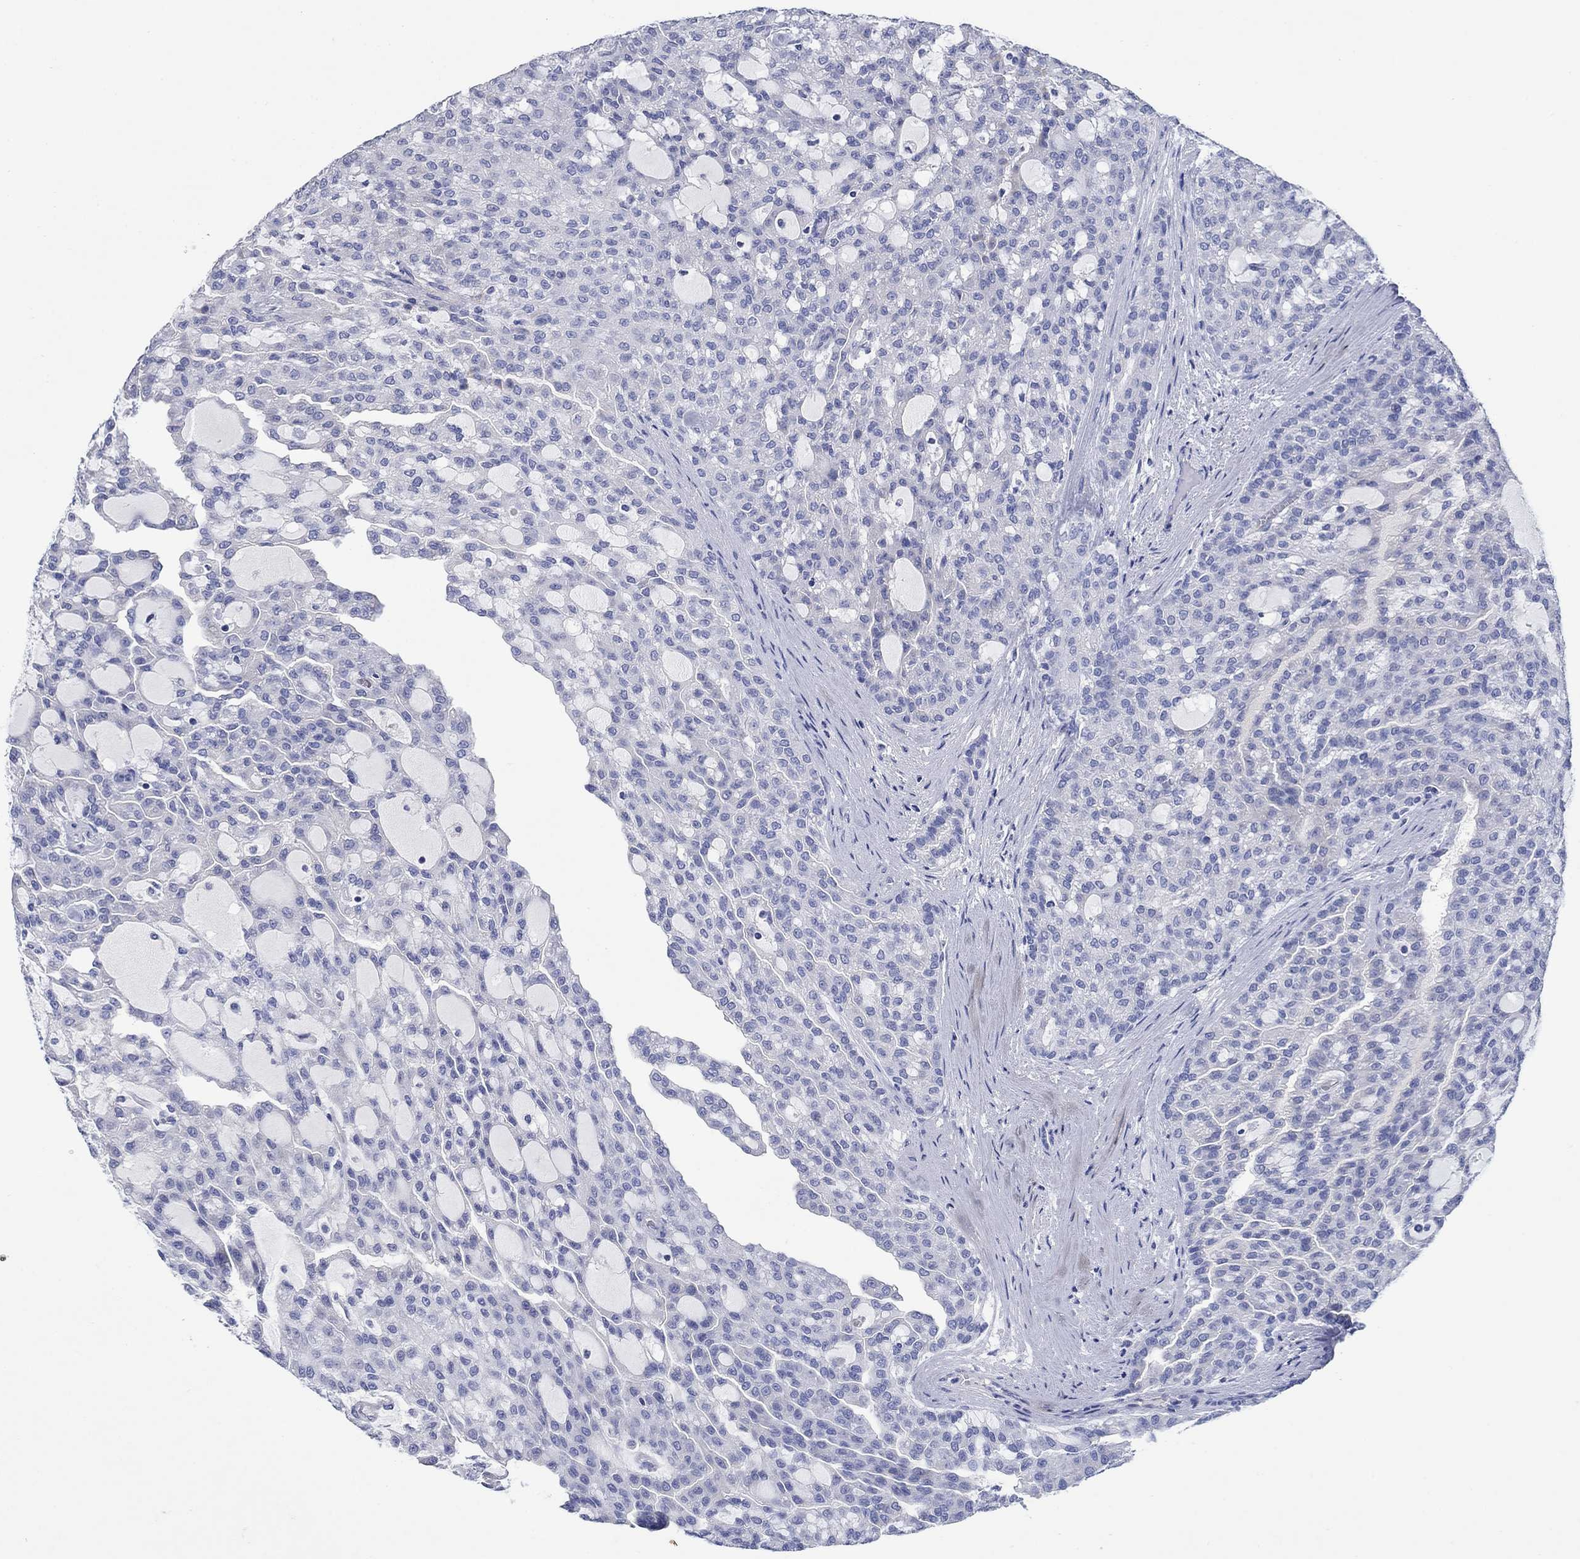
{"staining": {"intensity": "negative", "quantity": "none", "location": "none"}, "tissue": "renal cancer", "cell_type": "Tumor cells", "image_type": "cancer", "snomed": [{"axis": "morphology", "description": "Adenocarcinoma, NOS"}, {"axis": "topography", "description": "Kidney"}], "caption": "Tumor cells show no significant staining in adenocarcinoma (renal).", "gene": "TRIM16", "patient": {"sex": "male", "age": 63}}